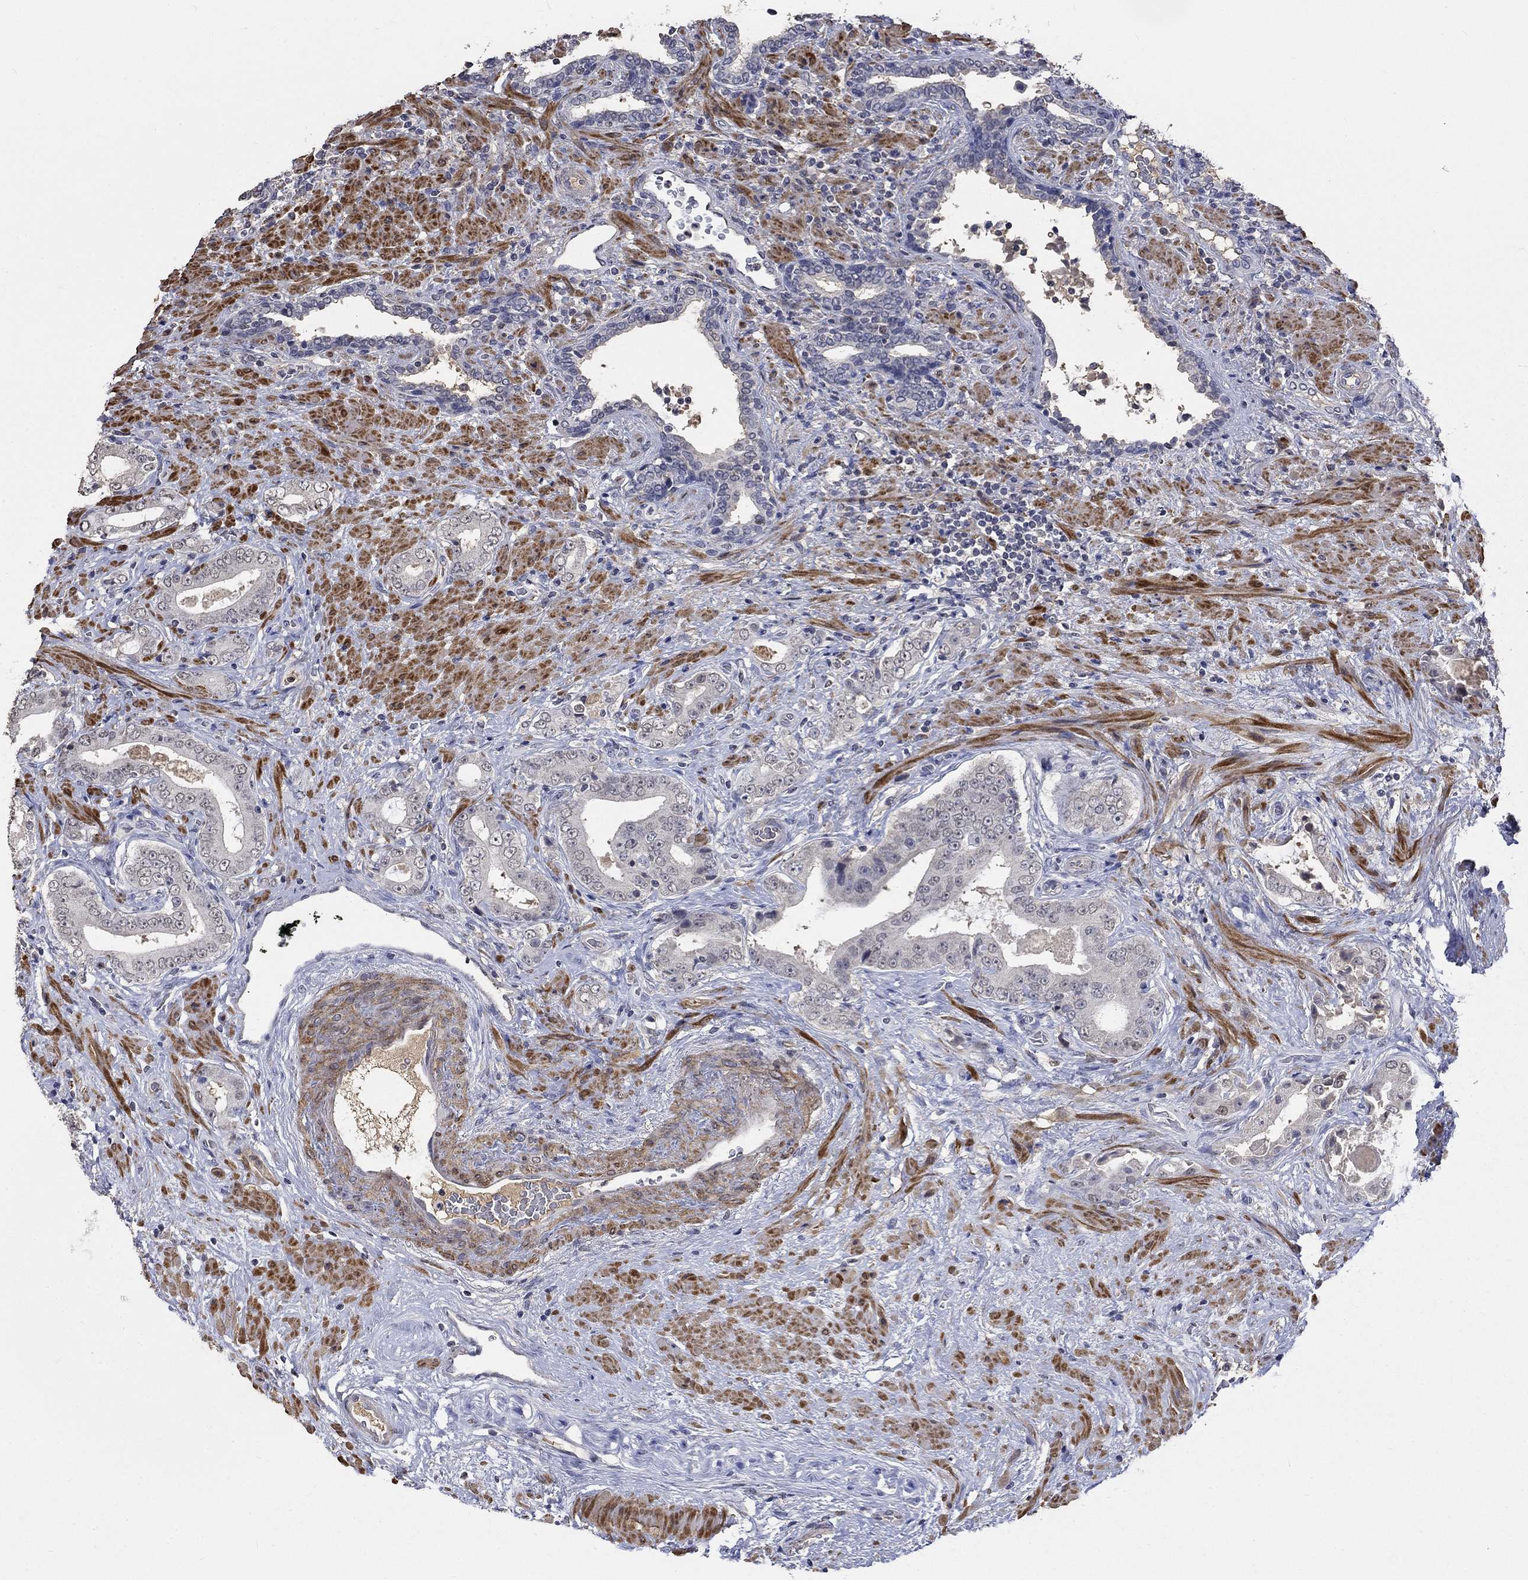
{"staining": {"intensity": "negative", "quantity": "none", "location": "none"}, "tissue": "prostate cancer", "cell_type": "Tumor cells", "image_type": "cancer", "snomed": [{"axis": "morphology", "description": "Adenocarcinoma, Low grade"}, {"axis": "topography", "description": "Prostate and seminal vesicle, NOS"}], "caption": "DAB (3,3'-diaminobenzidine) immunohistochemical staining of human prostate low-grade adenocarcinoma demonstrates no significant positivity in tumor cells.", "gene": "ZBTB18", "patient": {"sex": "male", "age": 61}}